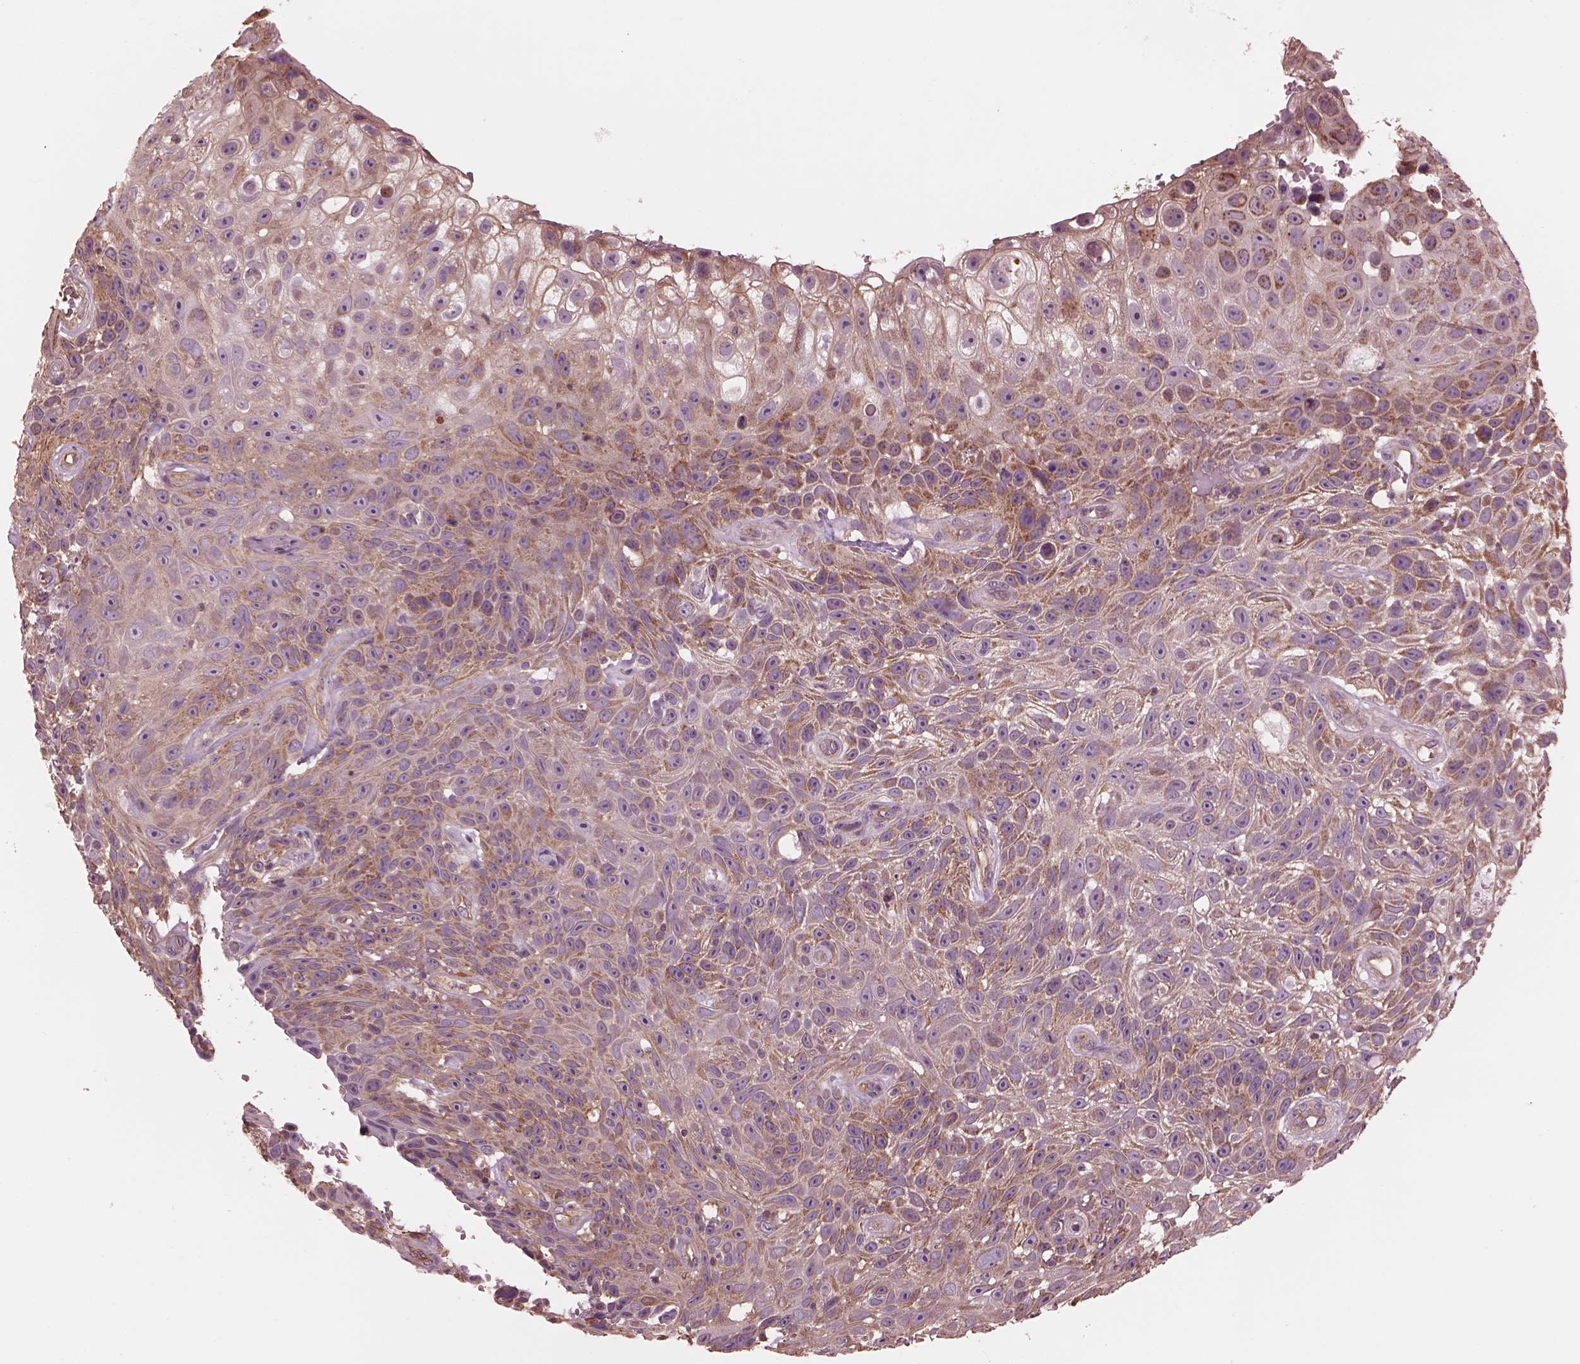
{"staining": {"intensity": "moderate", "quantity": ">75%", "location": "cytoplasmic/membranous"}, "tissue": "skin cancer", "cell_type": "Tumor cells", "image_type": "cancer", "snomed": [{"axis": "morphology", "description": "Squamous cell carcinoma, NOS"}, {"axis": "topography", "description": "Skin"}], "caption": "This is a histology image of immunohistochemistry staining of squamous cell carcinoma (skin), which shows moderate staining in the cytoplasmic/membranous of tumor cells.", "gene": "STK33", "patient": {"sex": "male", "age": 82}}